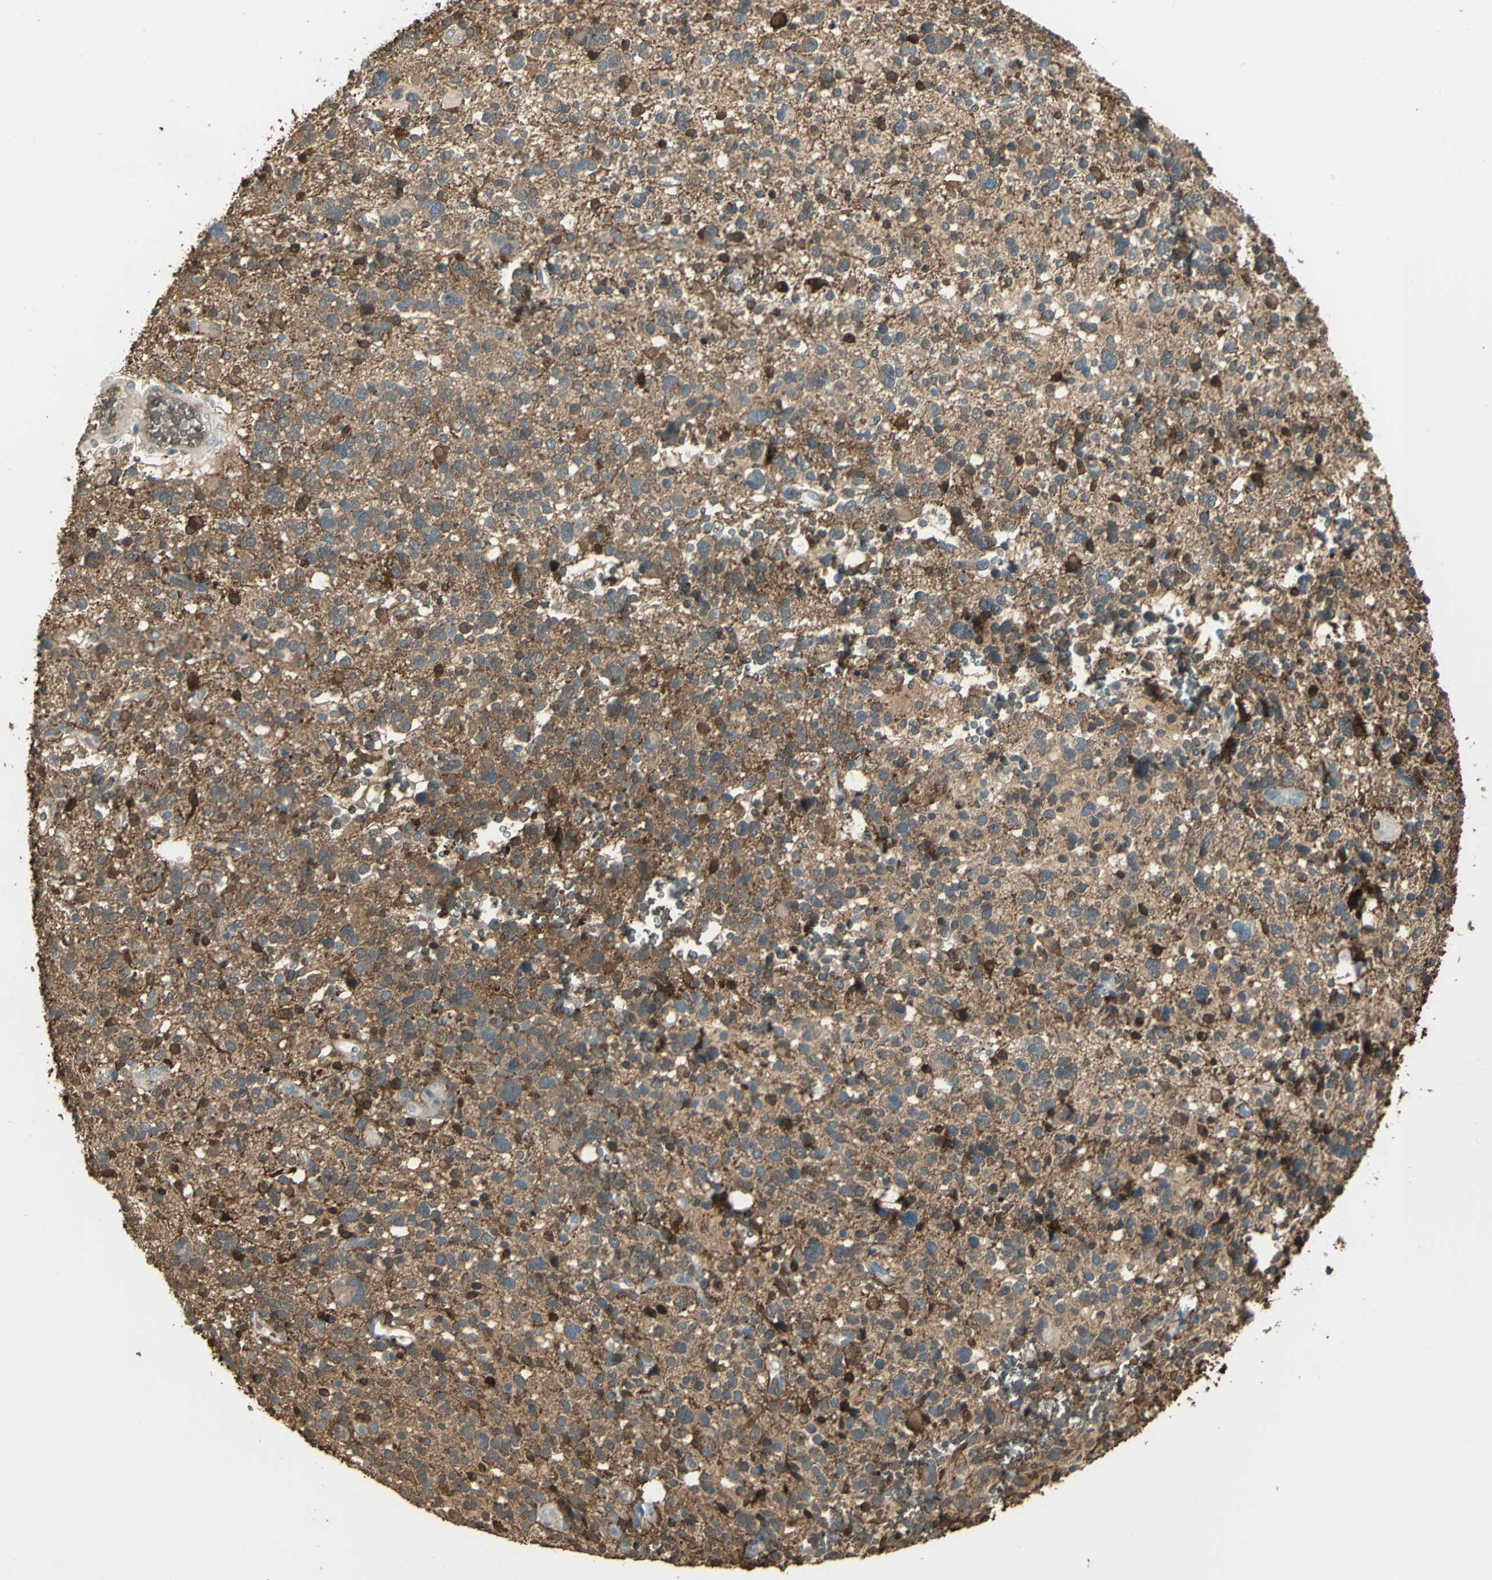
{"staining": {"intensity": "strong", "quantity": "25%-75%", "location": "cytoplasmic/membranous,nuclear"}, "tissue": "glioma", "cell_type": "Tumor cells", "image_type": "cancer", "snomed": [{"axis": "morphology", "description": "Glioma, malignant, High grade"}, {"axis": "topography", "description": "Brain"}], "caption": "The immunohistochemical stain highlights strong cytoplasmic/membranous and nuclear positivity in tumor cells of malignant high-grade glioma tissue.", "gene": "DDAH1", "patient": {"sex": "male", "age": 48}}